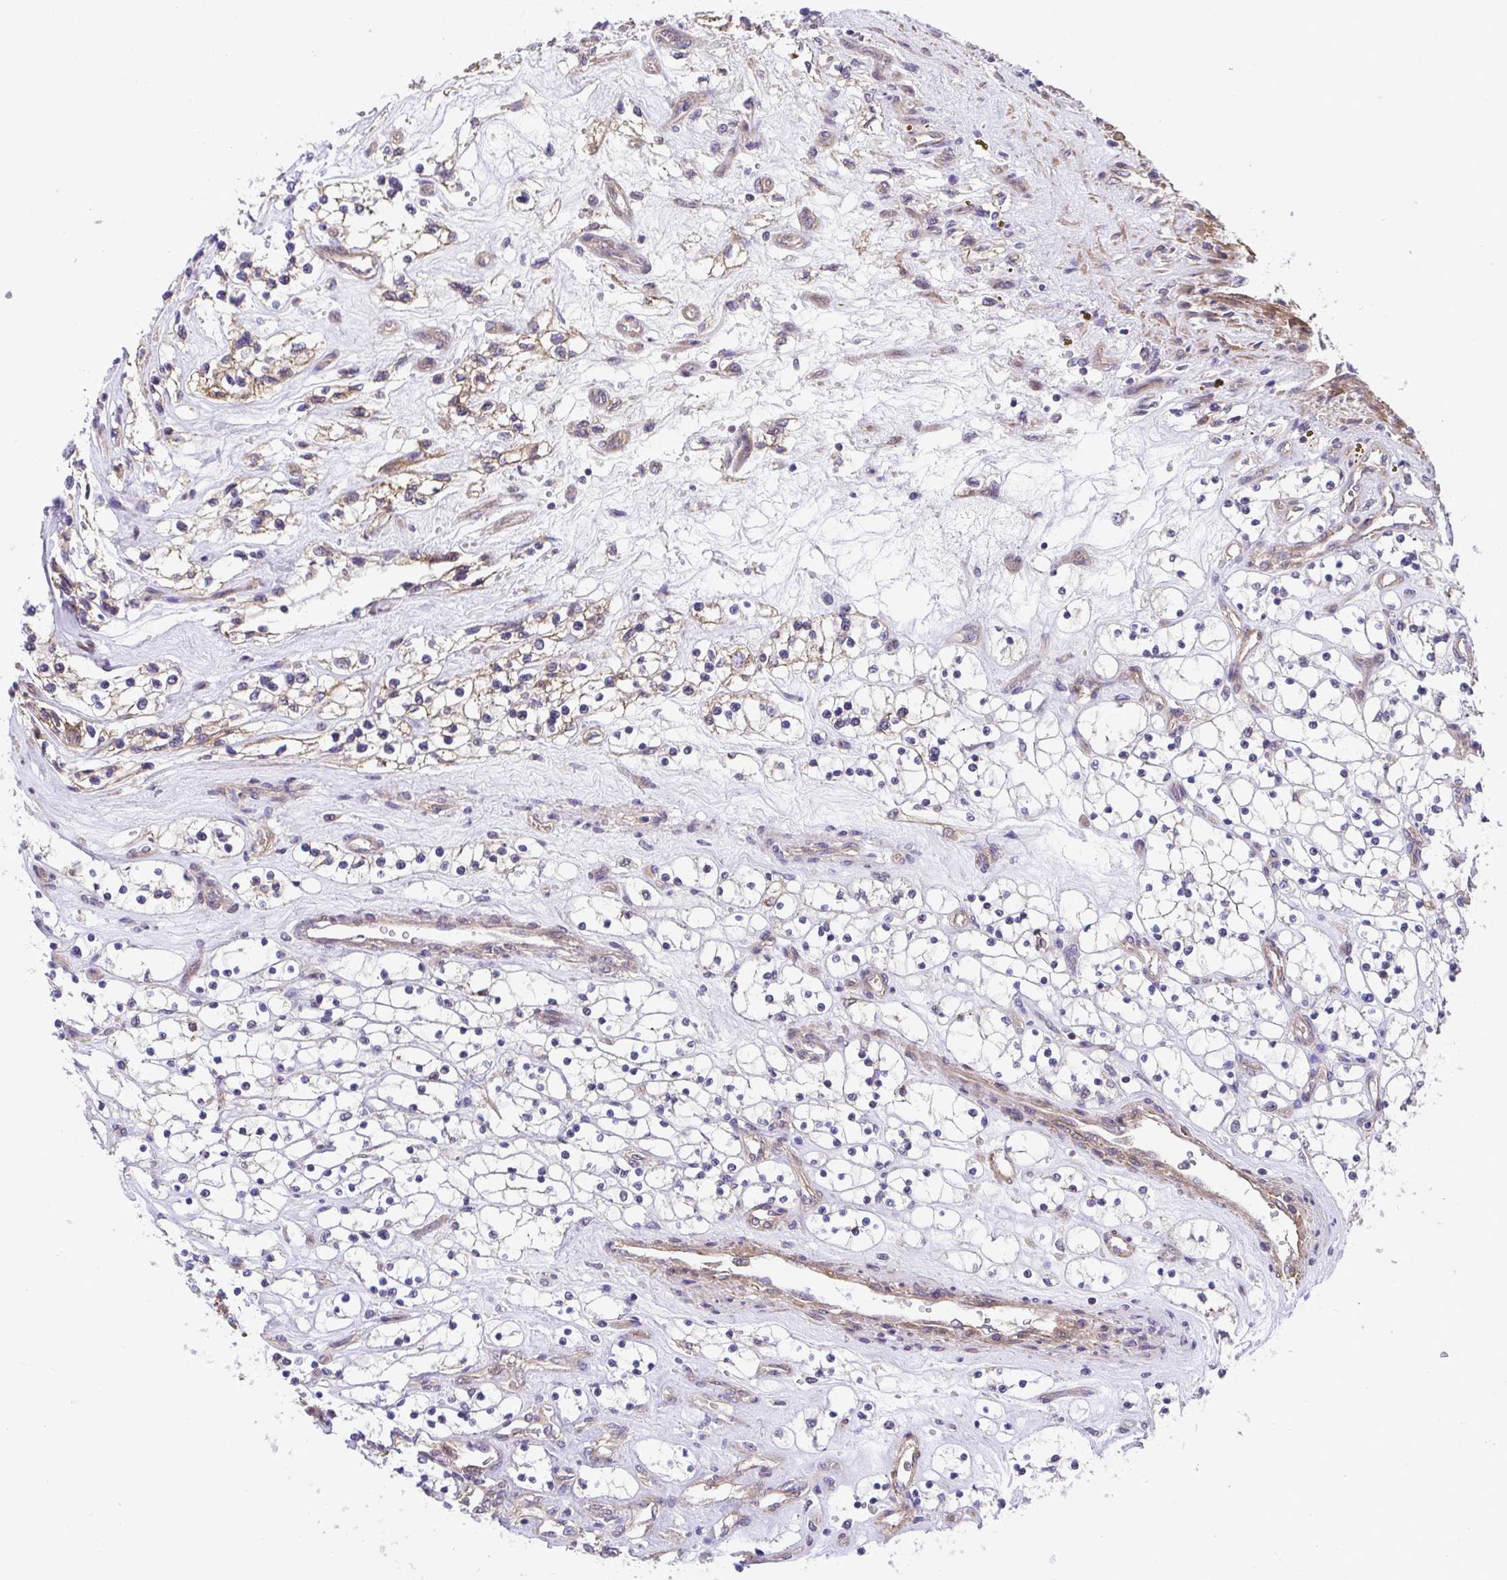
{"staining": {"intensity": "negative", "quantity": "none", "location": "none"}, "tissue": "renal cancer", "cell_type": "Tumor cells", "image_type": "cancer", "snomed": [{"axis": "morphology", "description": "Adenocarcinoma, NOS"}, {"axis": "topography", "description": "Kidney"}], "caption": "Tumor cells are negative for protein expression in human renal cancer. (Stains: DAB IHC with hematoxylin counter stain, Microscopy: brightfield microscopy at high magnification).", "gene": "ZNF696", "patient": {"sex": "female", "age": 69}}